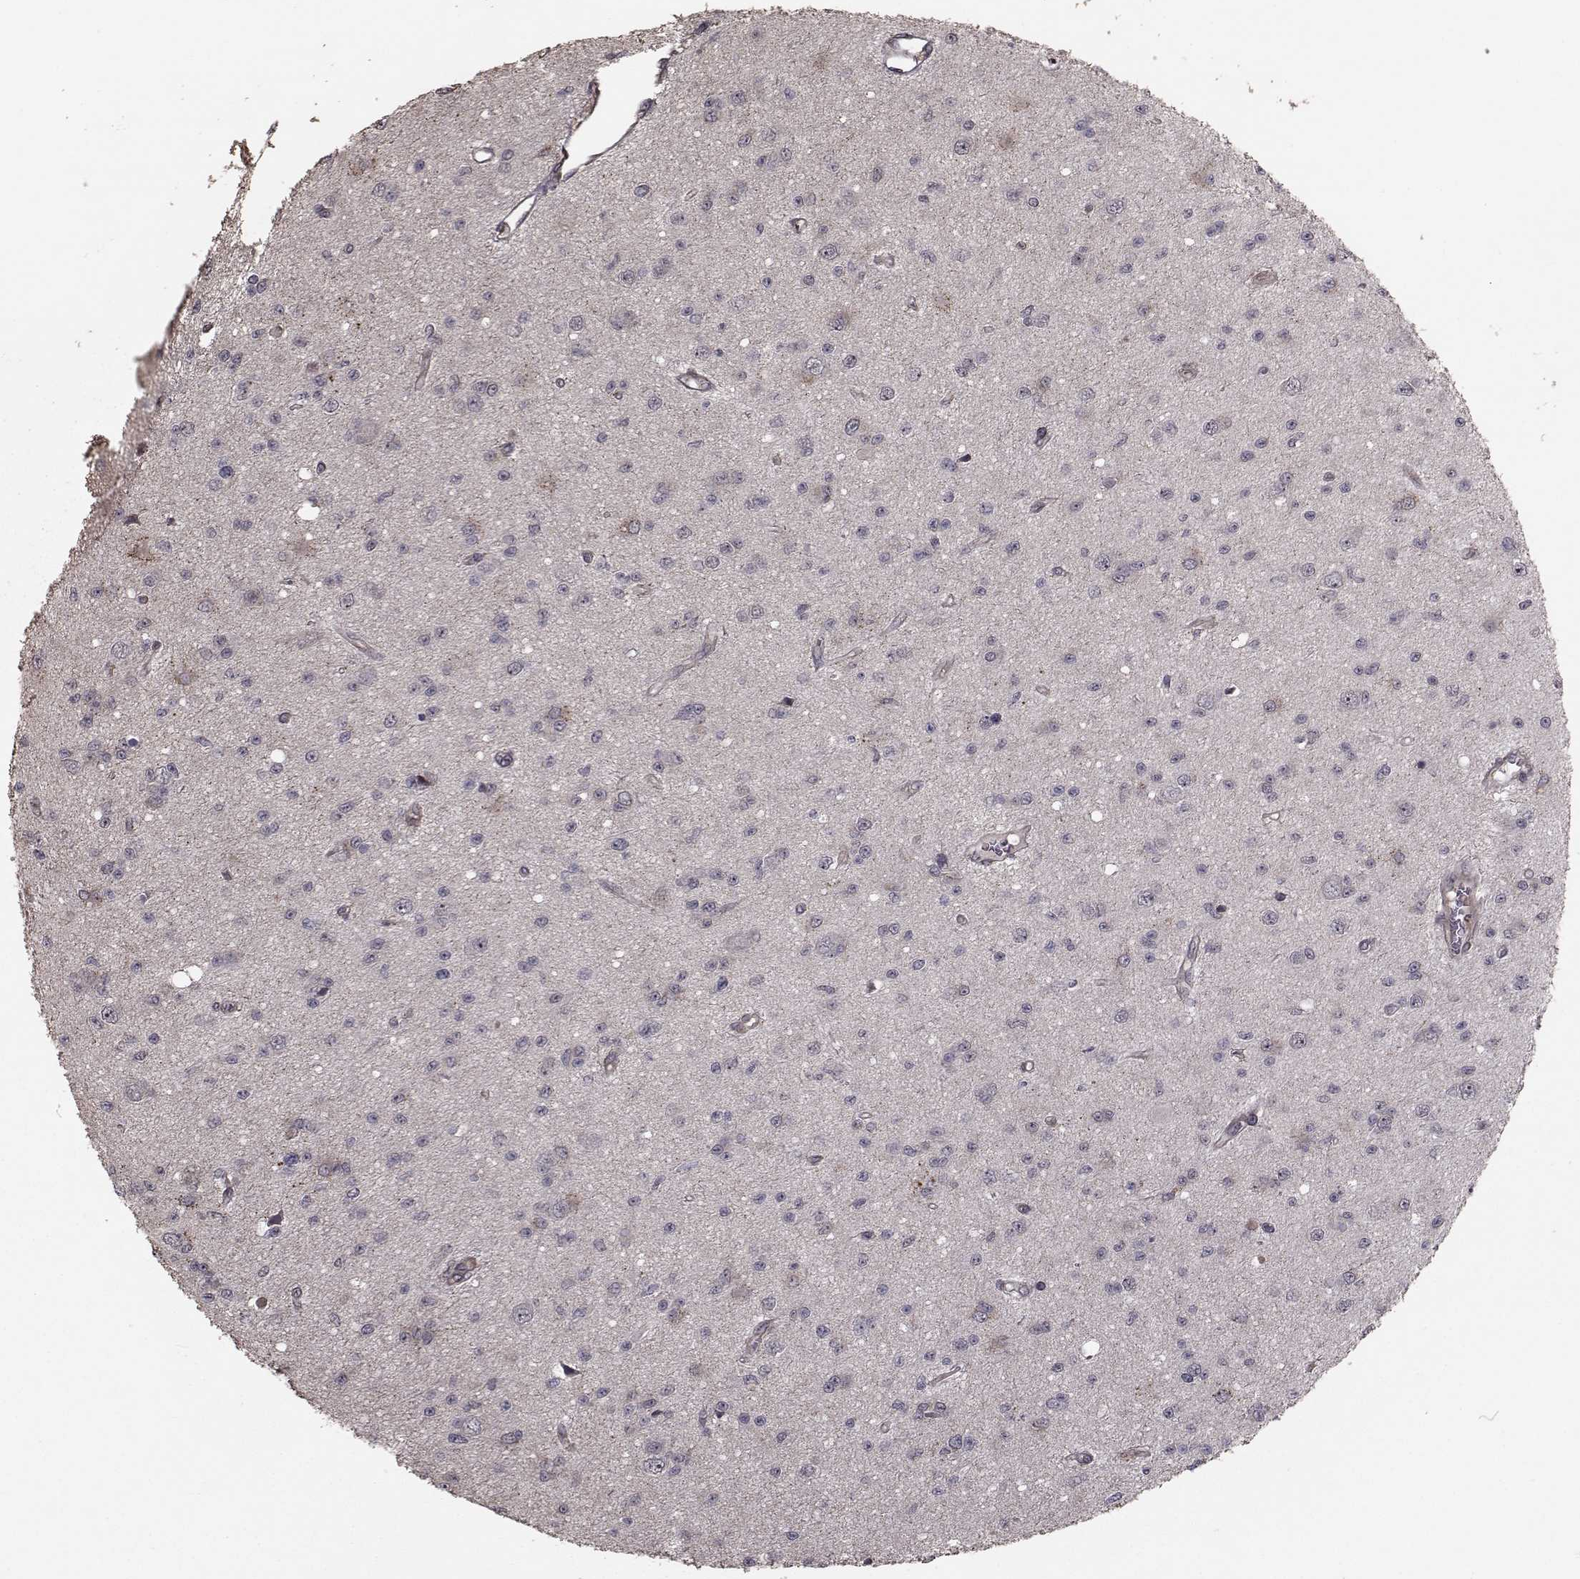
{"staining": {"intensity": "negative", "quantity": "none", "location": "none"}, "tissue": "glioma", "cell_type": "Tumor cells", "image_type": "cancer", "snomed": [{"axis": "morphology", "description": "Glioma, malignant, Low grade"}, {"axis": "topography", "description": "Brain"}], "caption": "This is an immunohistochemistry image of human glioma. There is no staining in tumor cells.", "gene": "TRIP10", "patient": {"sex": "female", "age": 45}}